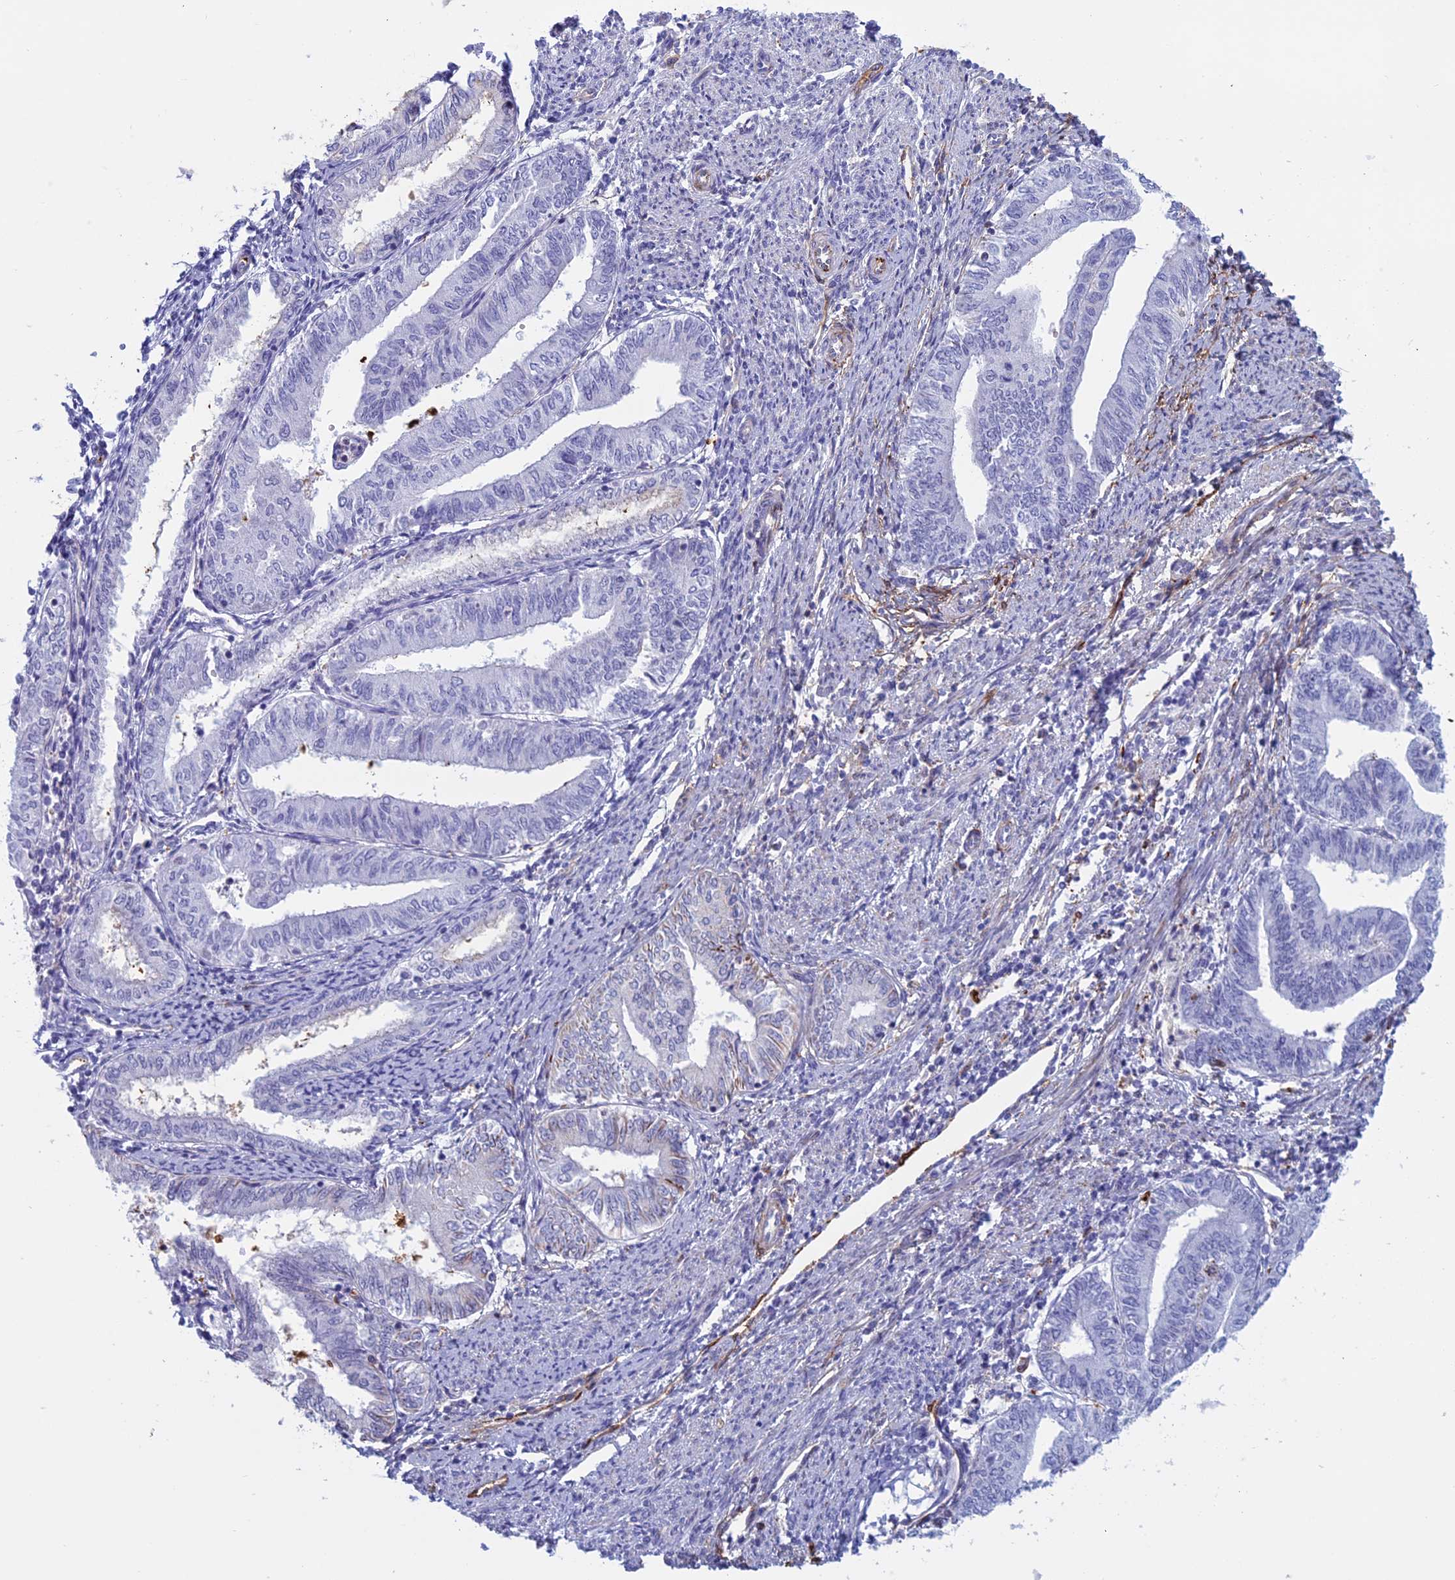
{"staining": {"intensity": "negative", "quantity": "none", "location": "none"}, "tissue": "endometrial cancer", "cell_type": "Tumor cells", "image_type": "cancer", "snomed": [{"axis": "morphology", "description": "Adenocarcinoma, NOS"}, {"axis": "topography", "description": "Endometrium"}], "caption": "A micrograph of endometrial cancer (adenocarcinoma) stained for a protein shows no brown staining in tumor cells. The staining was performed using DAB to visualize the protein expression in brown, while the nuclei were stained in blue with hematoxylin (Magnification: 20x).", "gene": "ANGPTL2", "patient": {"sex": "female", "age": 66}}